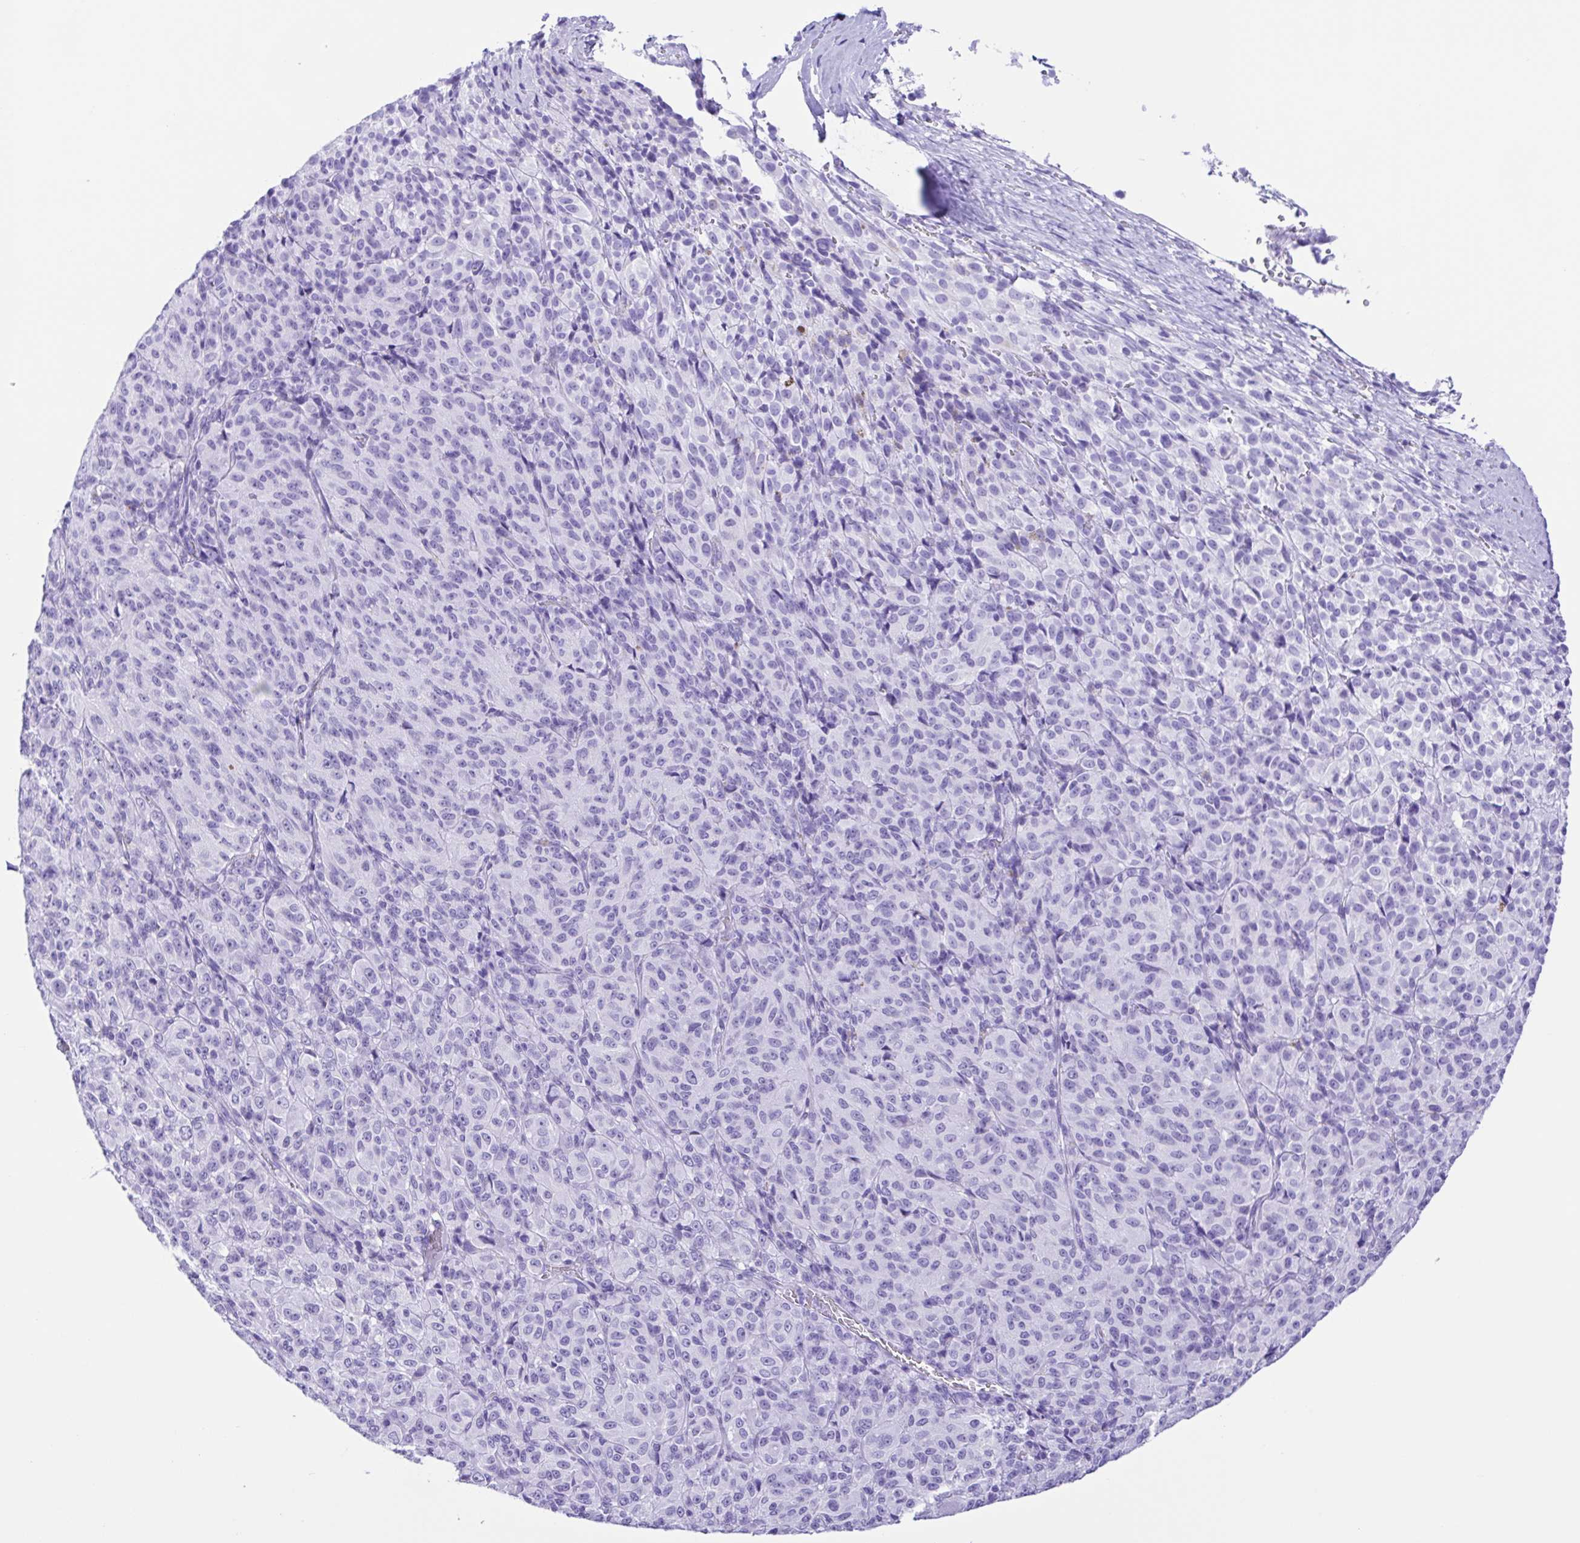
{"staining": {"intensity": "negative", "quantity": "none", "location": "none"}, "tissue": "melanoma", "cell_type": "Tumor cells", "image_type": "cancer", "snomed": [{"axis": "morphology", "description": "Malignant melanoma, Metastatic site"}, {"axis": "topography", "description": "Brain"}], "caption": "Immunohistochemical staining of melanoma exhibits no significant staining in tumor cells.", "gene": "ERP27", "patient": {"sex": "female", "age": 56}}